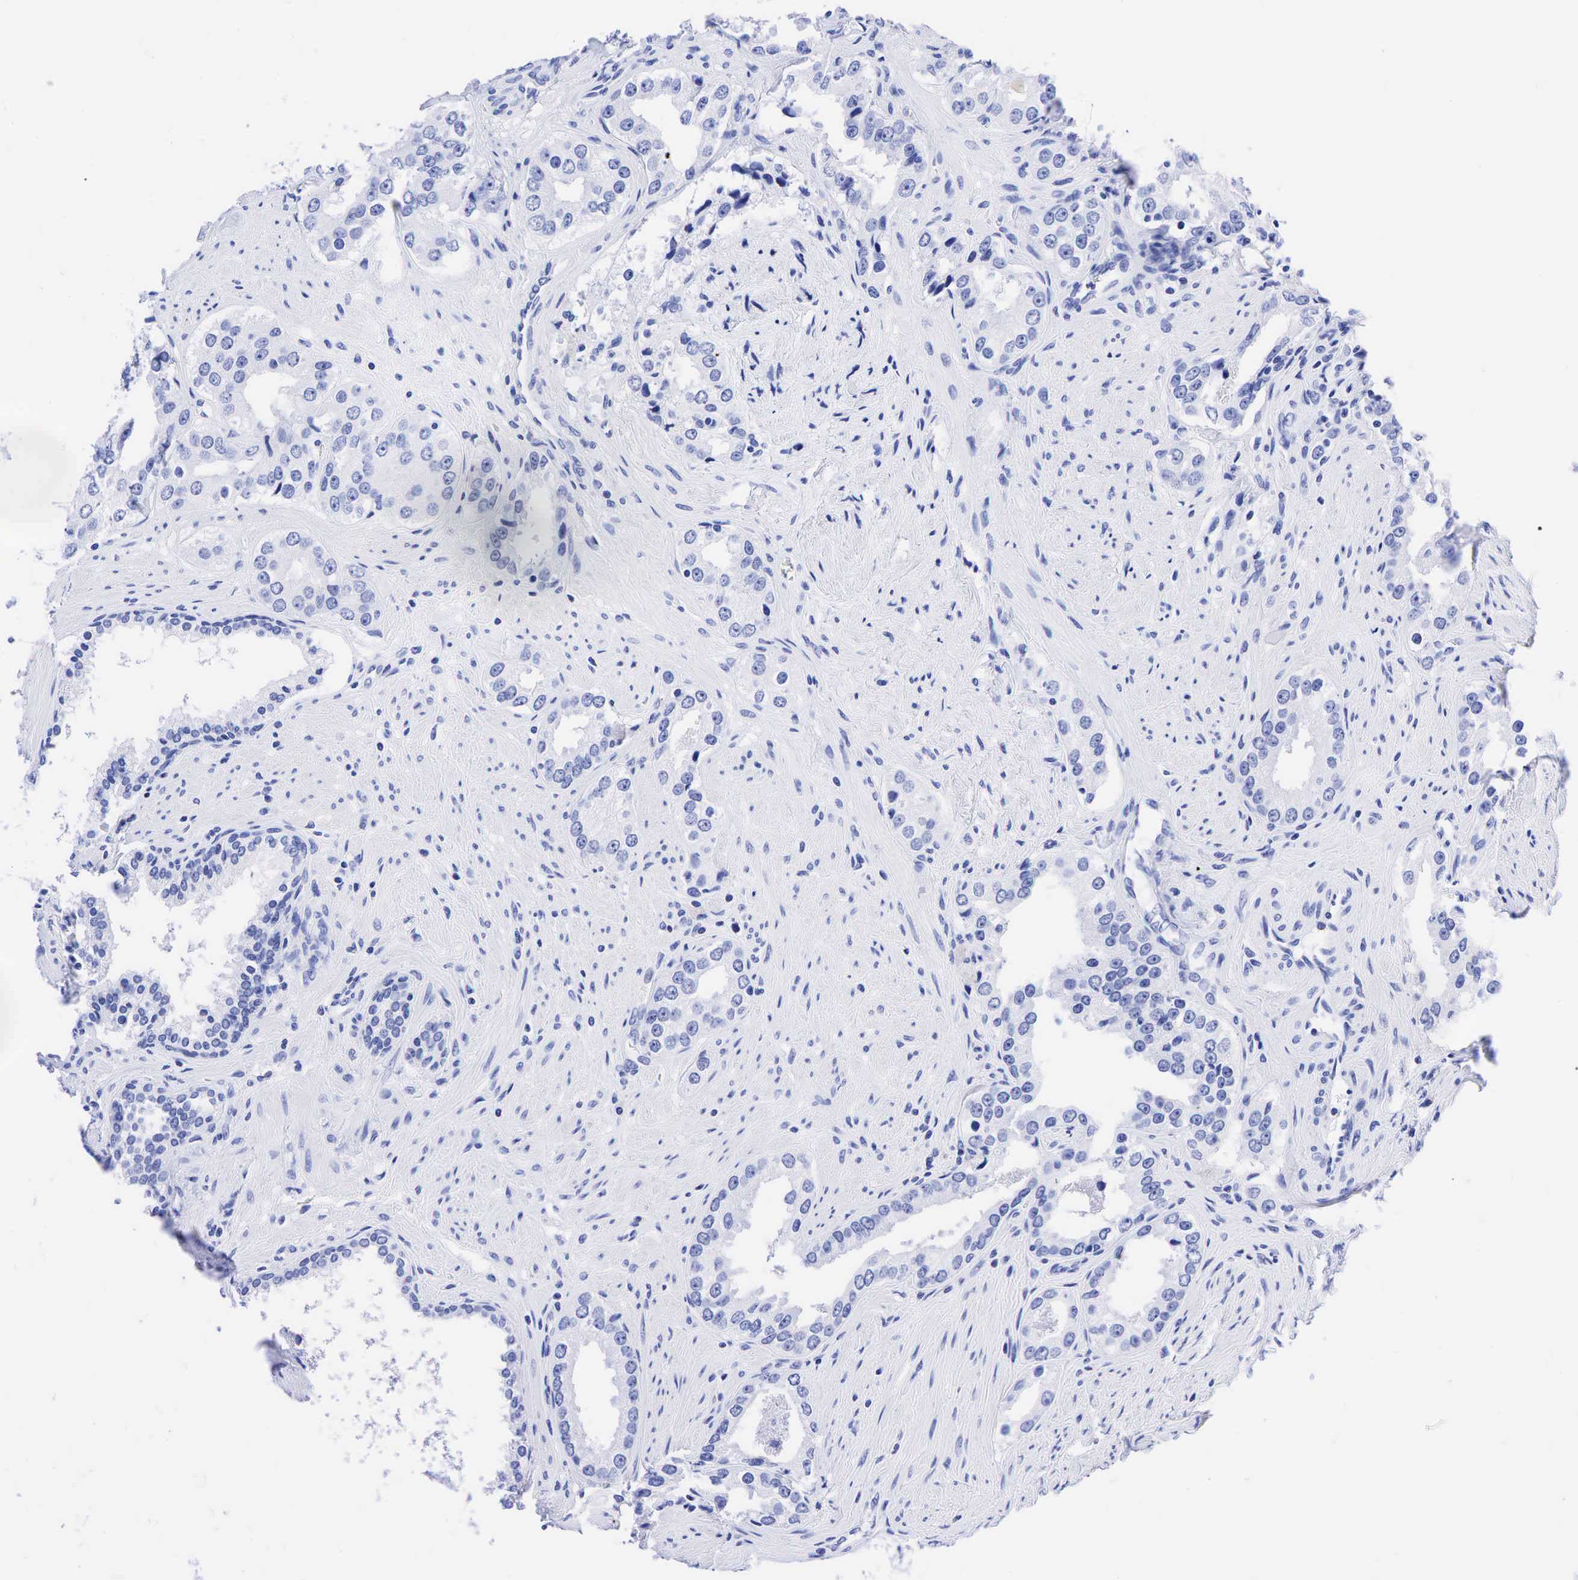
{"staining": {"intensity": "negative", "quantity": "none", "location": "none"}, "tissue": "prostate cancer", "cell_type": "Tumor cells", "image_type": "cancer", "snomed": [{"axis": "morphology", "description": "Adenocarcinoma, Medium grade"}, {"axis": "topography", "description": "Prostate"}], "caption": "This is a image of IHC staining of prostate cancer (adenocarcinoma (medium-grade)), which shows no positivity in tumor cells.", "gene": "CEACAM5", "patient": {"sex": "male", "age": 73}}